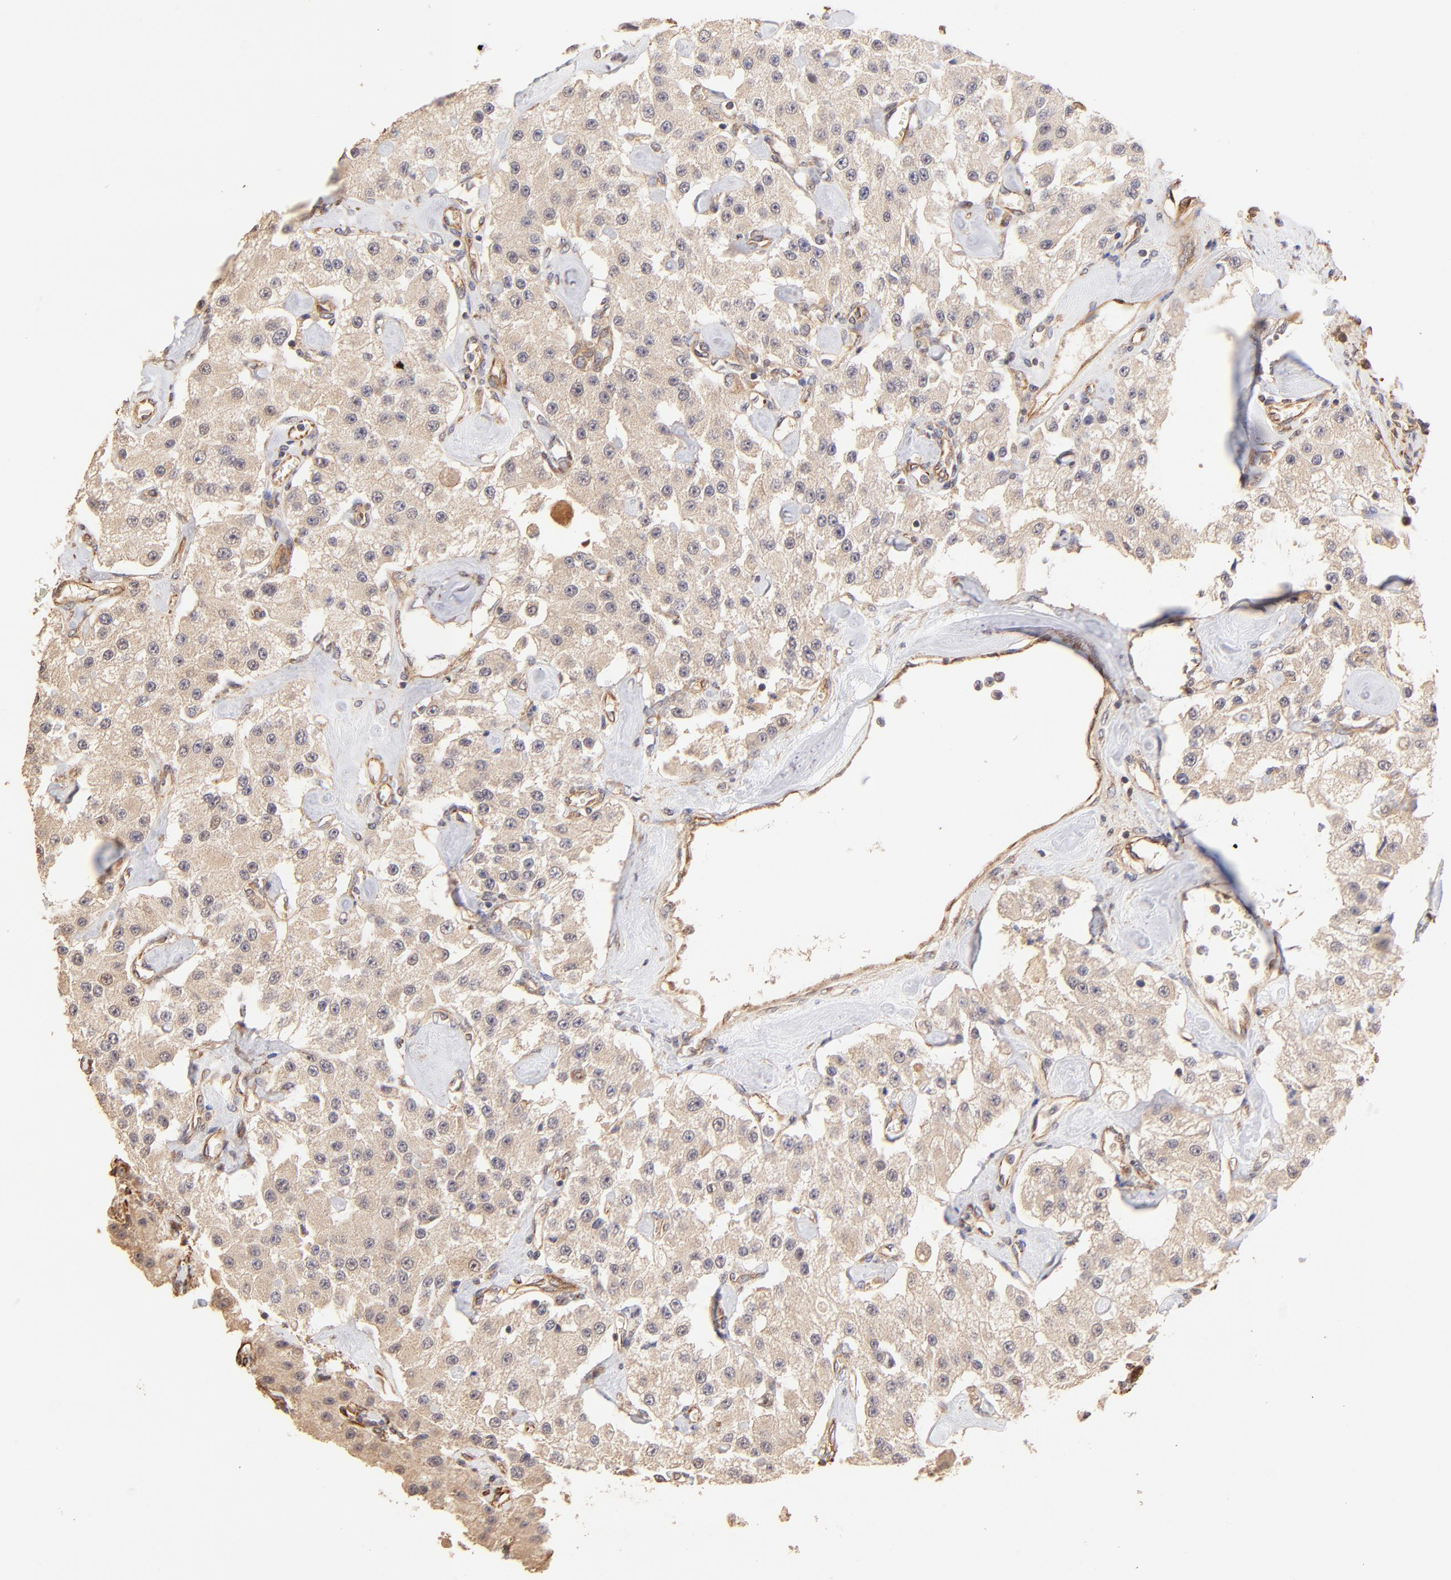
{"staining": {"intensity": "weak", "quantity": ">75%", "location": "cytoplasmic/membranous"}, "tissue": "carcinoid", "cell_type": "Tumor cells", "image_type": "cancer", "snomed": [{"axis": "morphology", "description": "Carcinoid, malignant, NOS"}, {"axis": "topography", "description": "Pancreas"}], "caption": "Malignant carcinoid stained with a protein marker displays weak staining in tumor cells.", "gene": "TNFAIP3", "patient": {"sex": "male", "age": 41}}